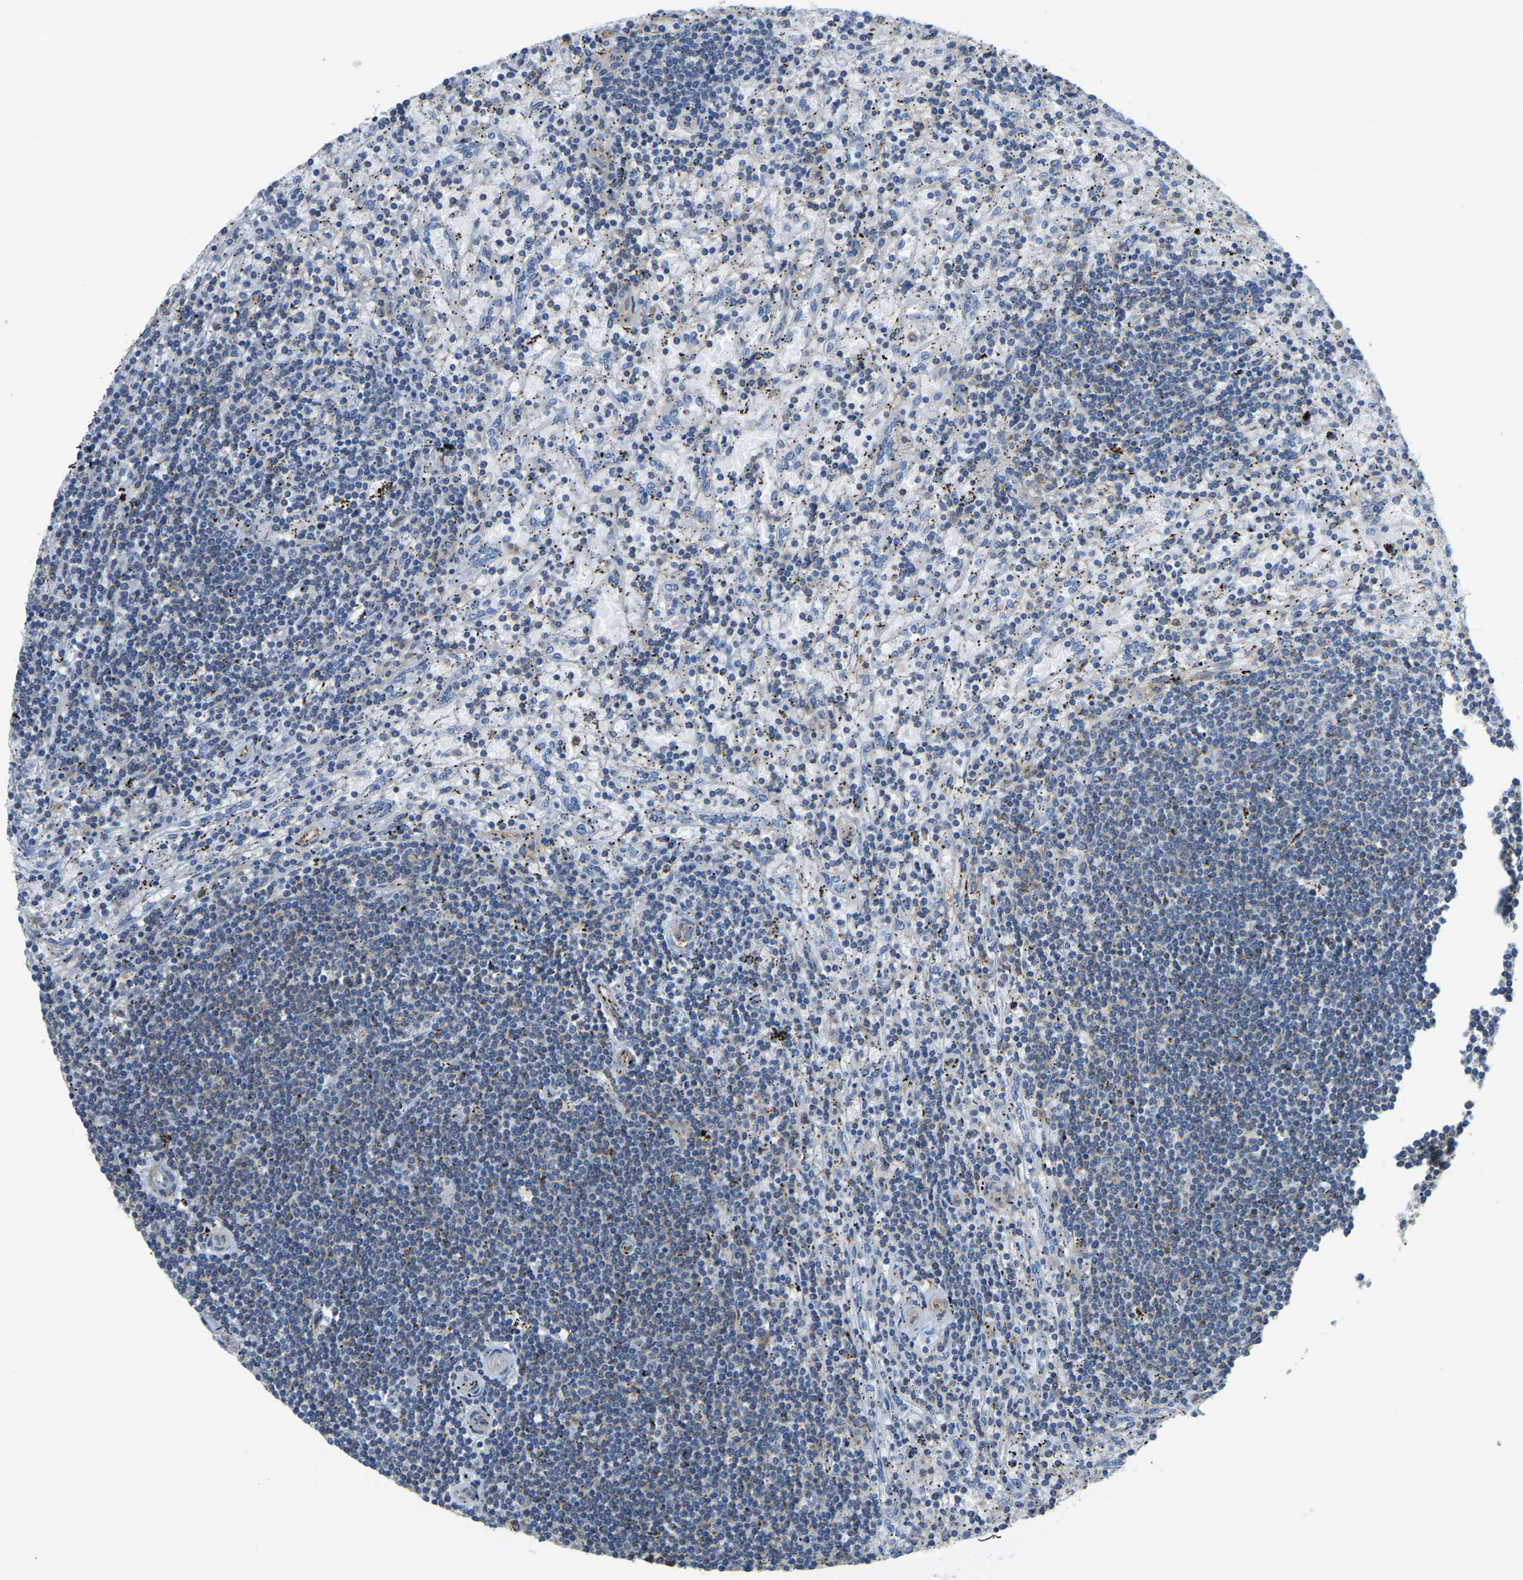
{"staining": {"intensity": "weak", "quantity": "25%-75%", "location": "cytoplasmic/membranous"}, "tissue": "lymphoma", "cell_type": "Tumor cells", "image_type": "cancer", "snomed": [{"axis": "morphology", "description": "Malignant lymphoma, non-Hodgkin's type, Low grade"}, {"axis": "topography", "description": "Spleen"}], "caption": "A high-resolution histopathology image shows immunohistochemistry staining of lymphoma, which reveals weak cytoplasmic/membranous staining in approximately 25%-75% of tumor cells.", "gene": "AHNAK", "patient": {"sex": "male", "age": 76}}